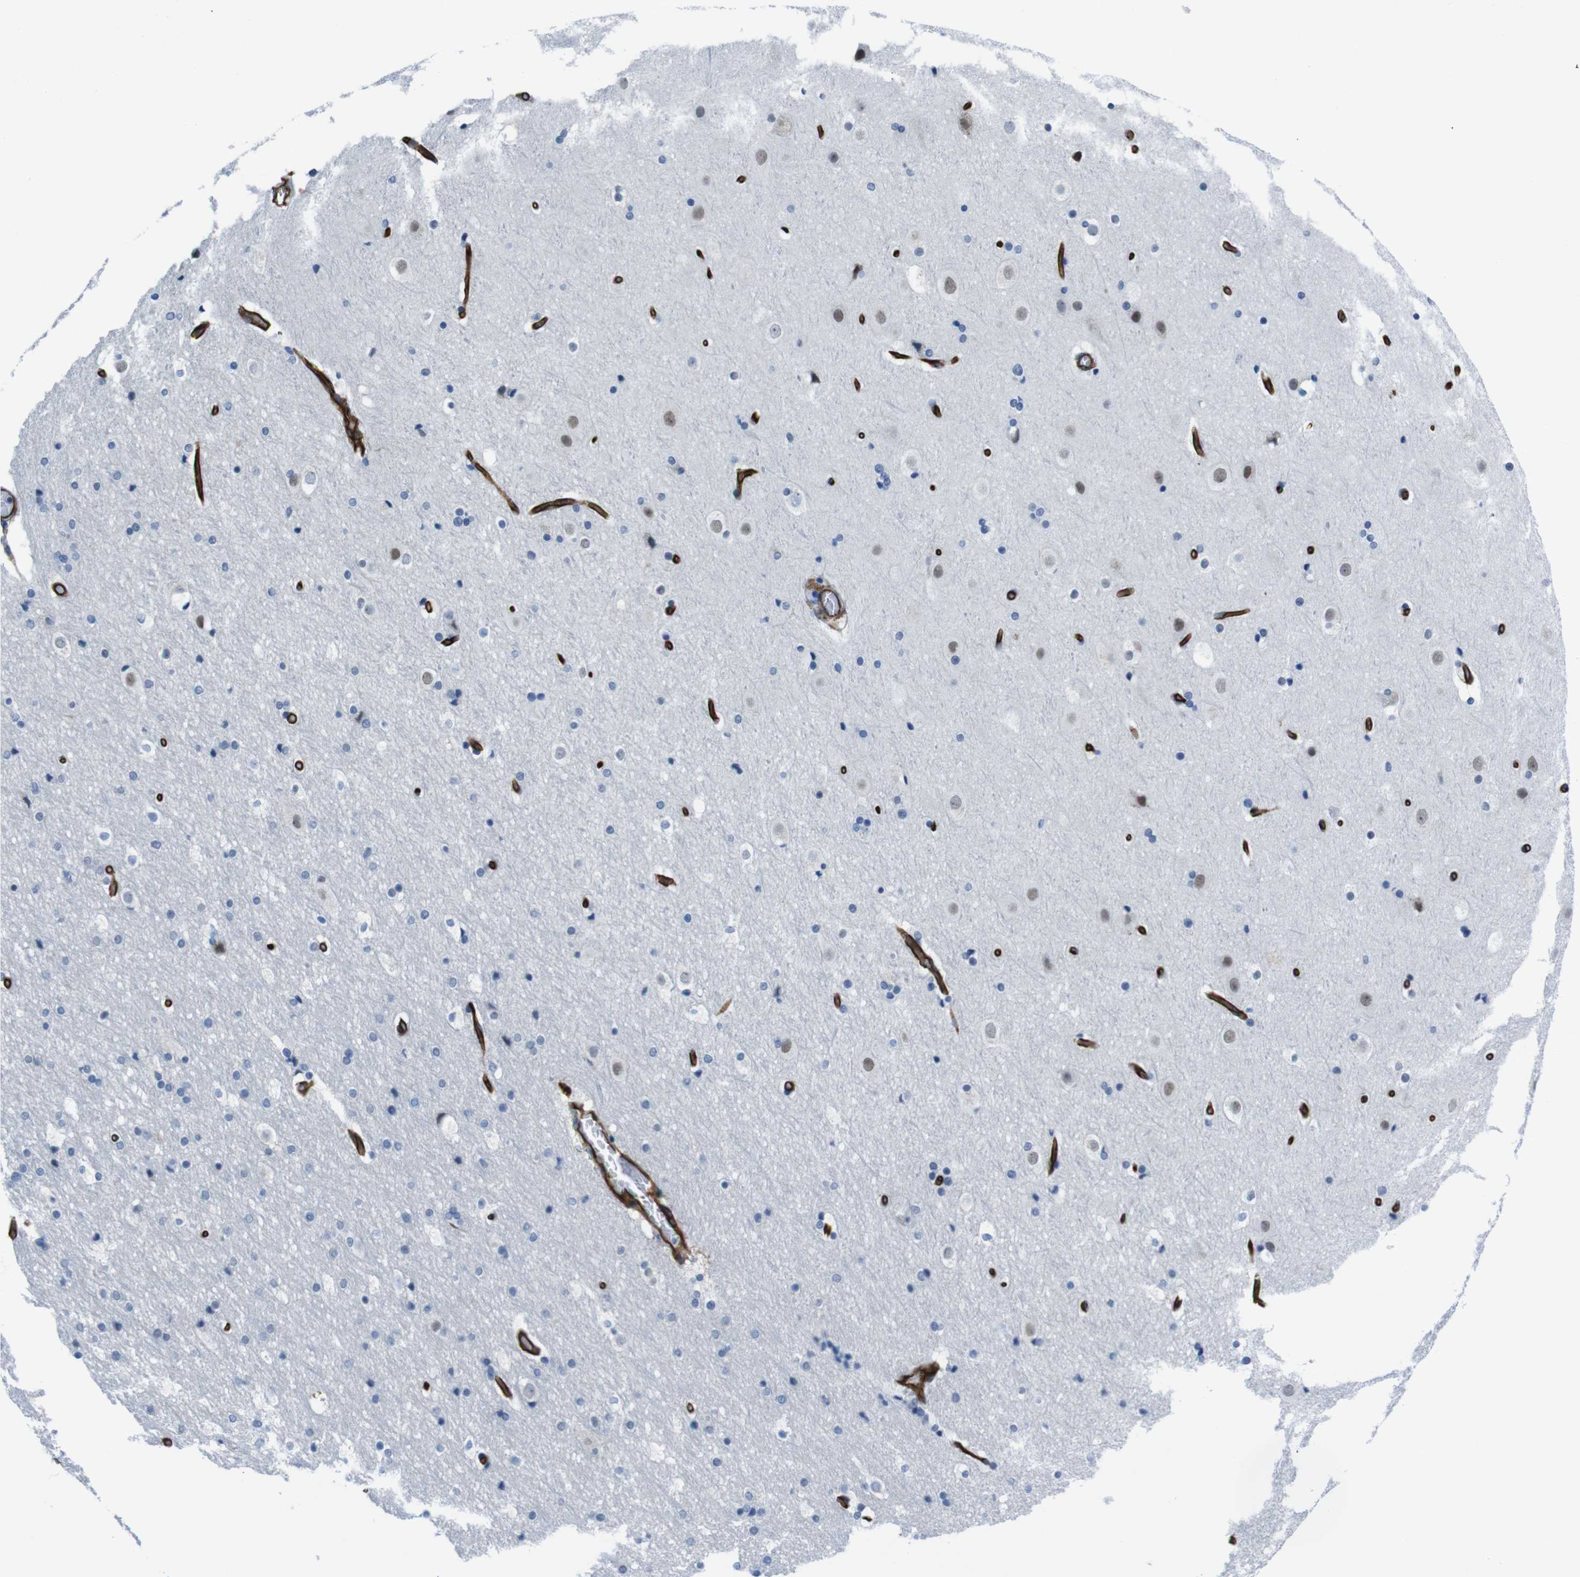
{"staining": {"intensity": "strong", "quantity": ">75%", "location": "cytoplasmic/membranous"}, "tissue": "cerebral cortex", "cell_type": "Endothelial cells", "image_type": "normal", "snomed": [{"axis": "morphology", "description": "Normal tissue, NOS"}, {"axis": "topography", "description": "Cerebral cortex"}], "caption": "Immunohistochemical staining of benign cerebral cortex reveals strong cytoplasmic/membranous protein expression in approximately >75% of endothelial cells.", "gene": "HSPA12B", "patient": {"sex": "male", "age": 57}}